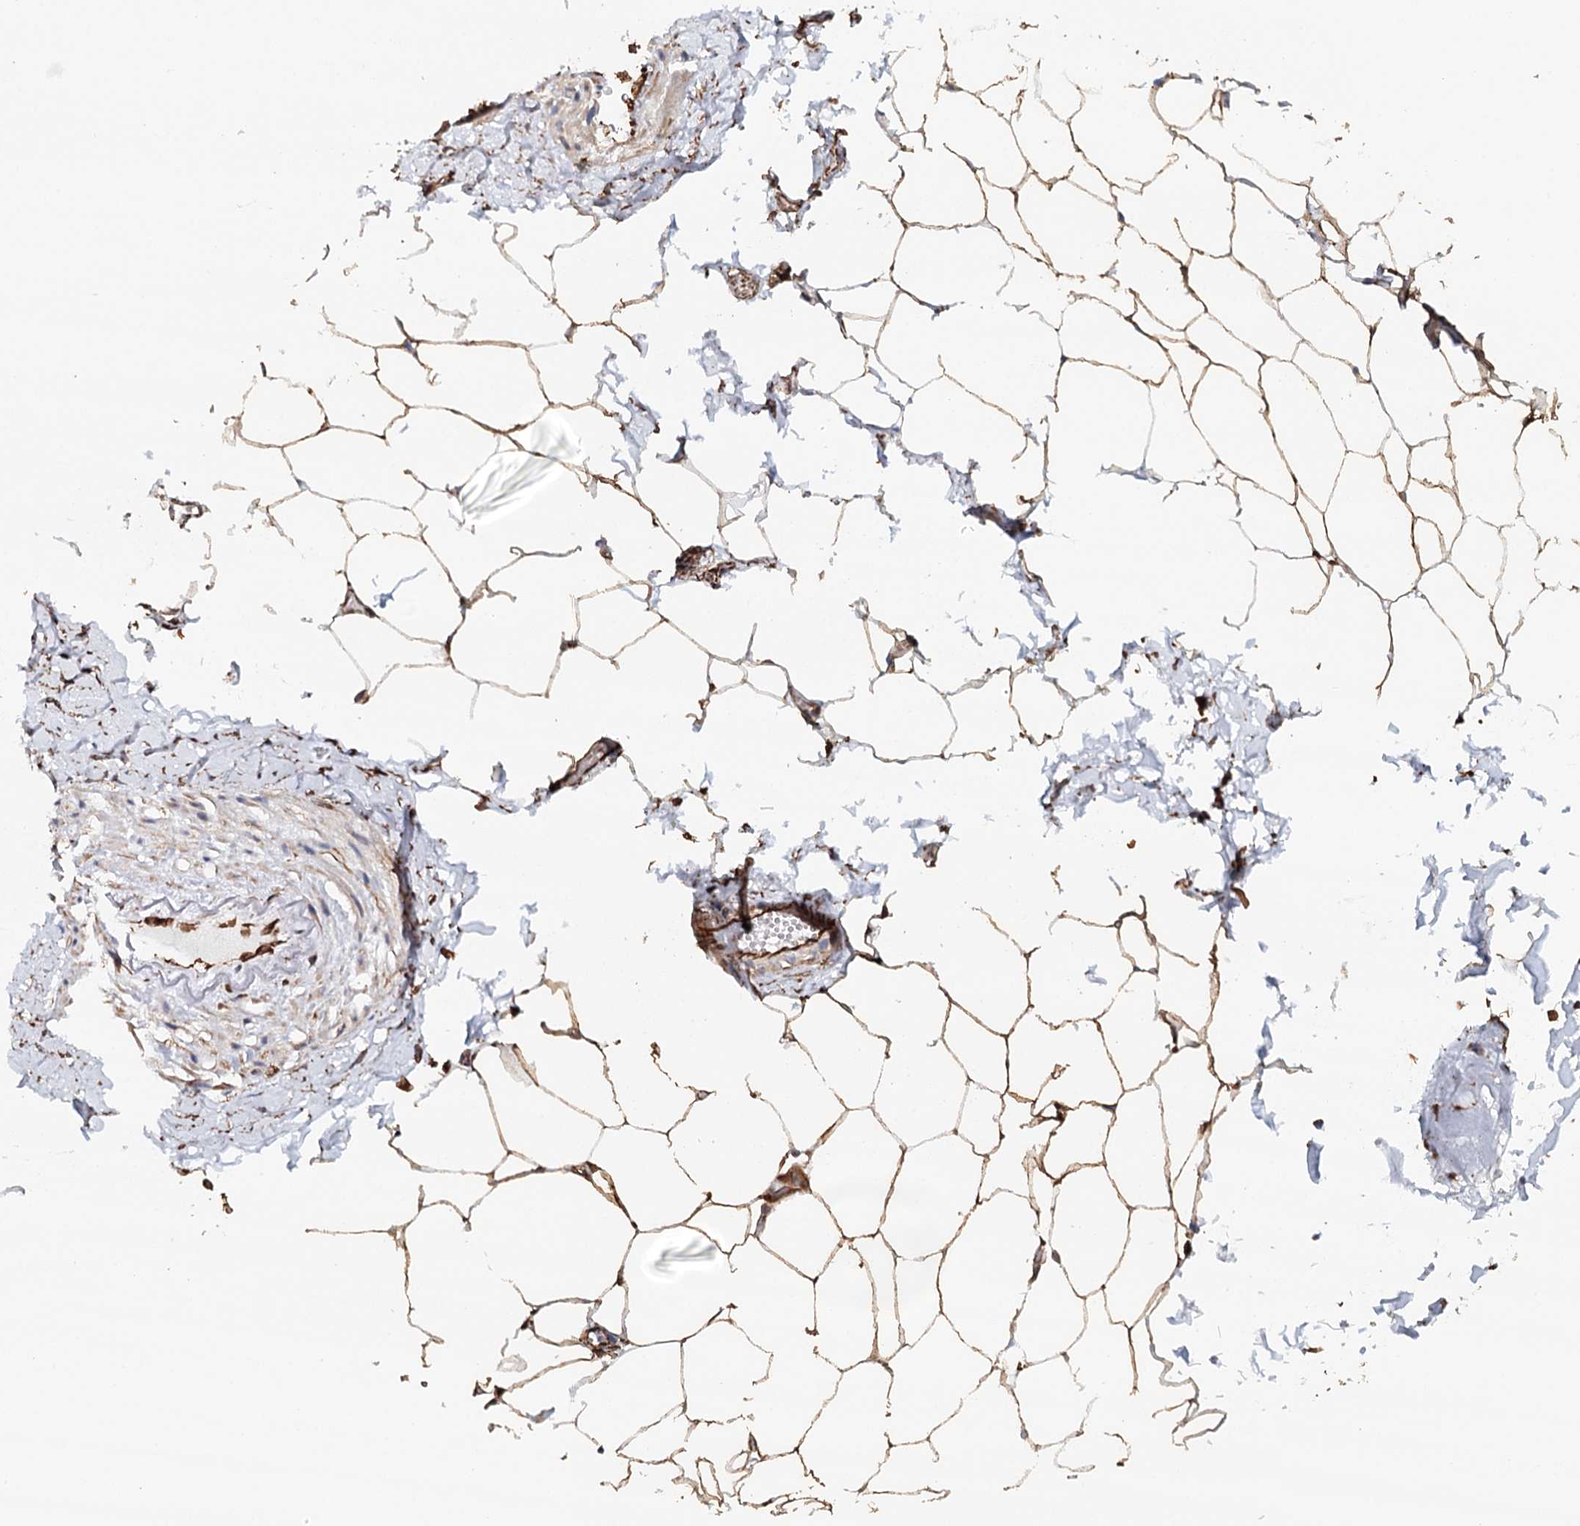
{"staining": {"intensity": "moderate", "quantity": ">75%", "location": "cytoplasmic/membranous"}, "tissue": "adipose tissue", "cell_type": "Adipocytes", "image_type": "normal", "snomed": [{"axis": "morphology", "description": "Normal tissue, NOS"}, {"axis": "morphology", "description": "Adenocarcinoma, Low grade"}, {"axis": "topography", "description": "Prostate"}, {"axis": "topography", "description": "Peripheral nerve tissue"}], "caption": "Immunohistochemistry (IHC) (DAB) staining of normal adipose tissue exhibits moderate cytoplasmic/membranous protein expression in approximately >75% of adipocytes.", "gene": "SYNPO", "patient": {"sex": "male", "age": 63}}